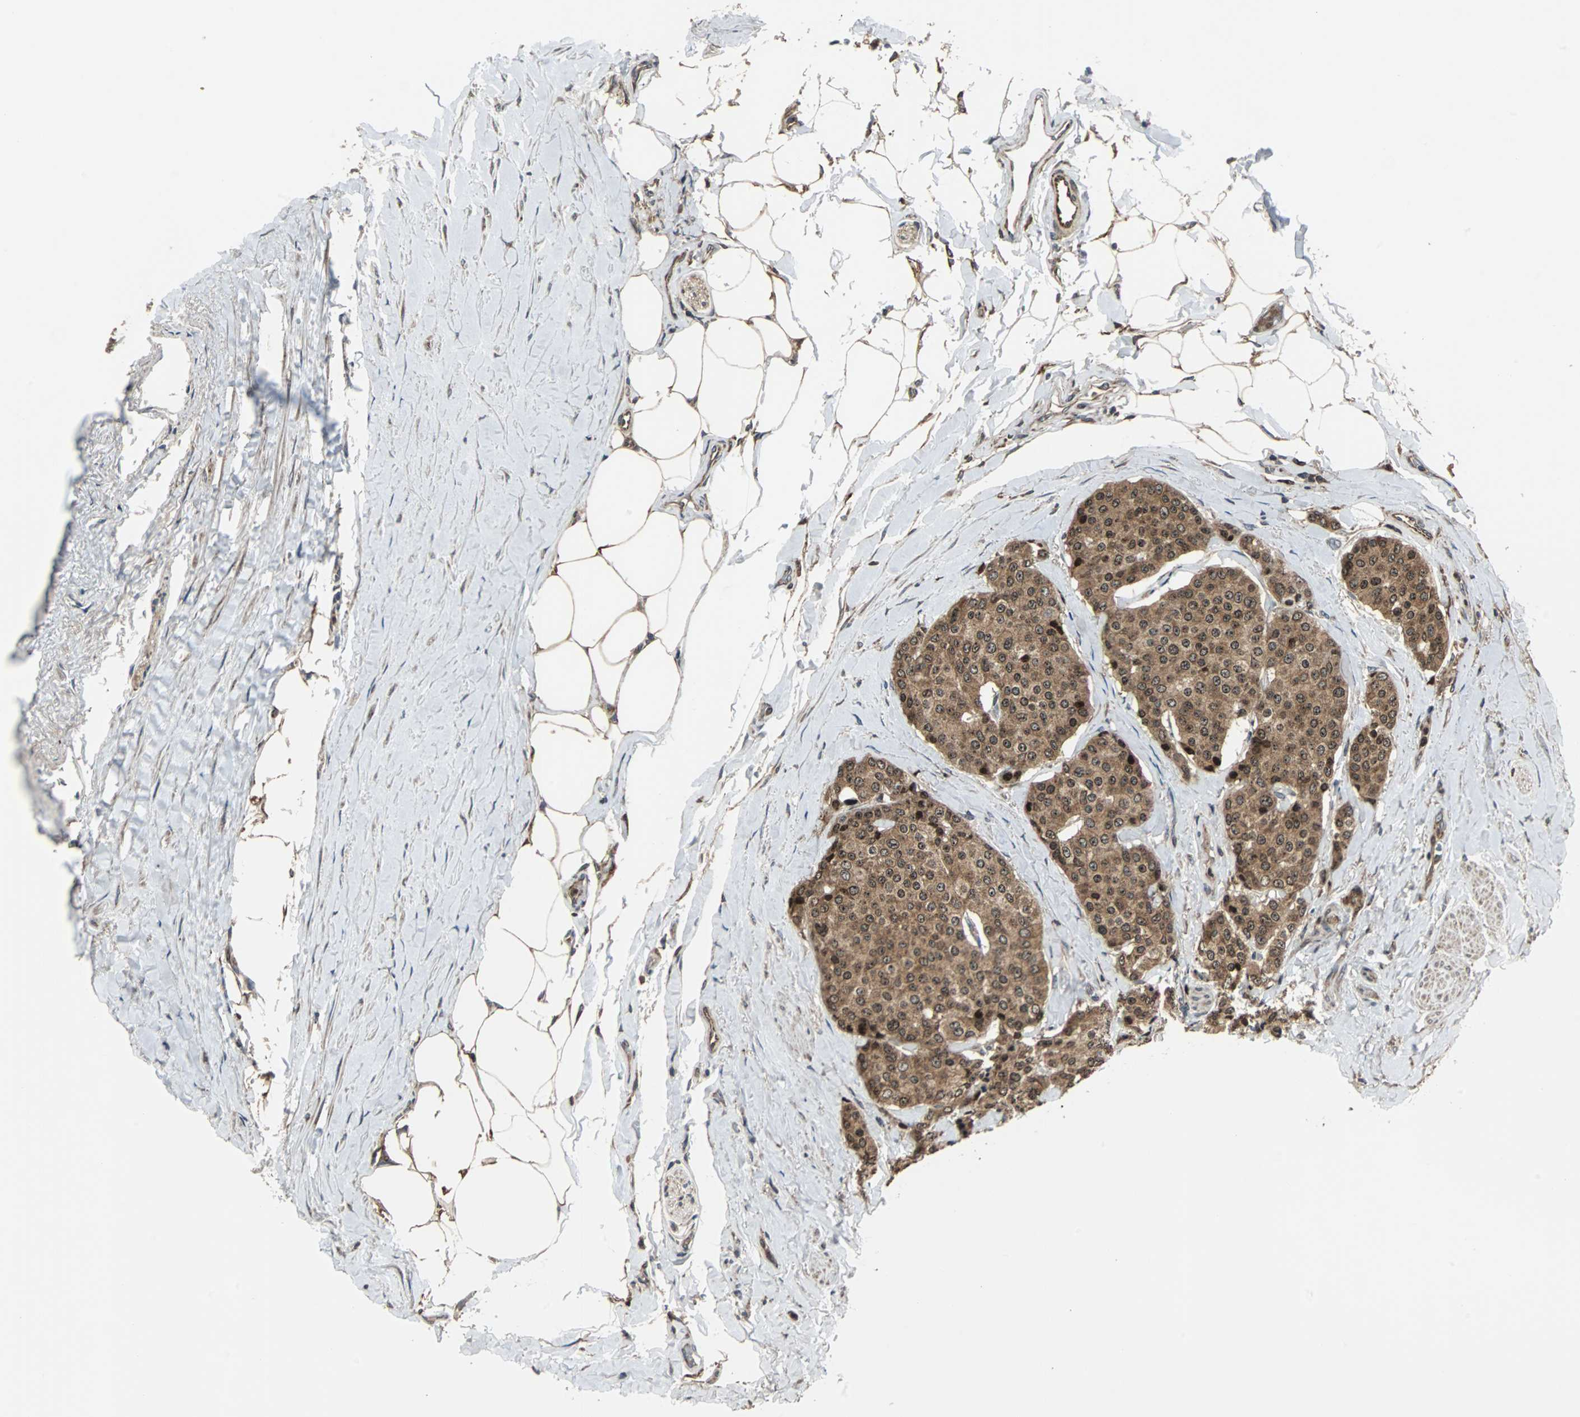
{"staining": {"intensity": "strong", "quantity": ">75%", "location": "cytoplasmic/membranous"}, "tissue": "carcinoid", "cell_type": "Tumor cells", "image_type": "cancer", "snomed": [{"axis": "morphology", "description": "Carcinoid, malignant, NOS"}, {"axis": "topography", "description": "Colon"}], "caption": "DAB (3,3'-diaminobenzidine) immunohistochemical staining of carcinoid demonstrates strong cytoplasmic/membranous protein staining in about >75% of tumor cells.", "gene": "RAB7A", "patient": {"sex": "female", "age": 61}}